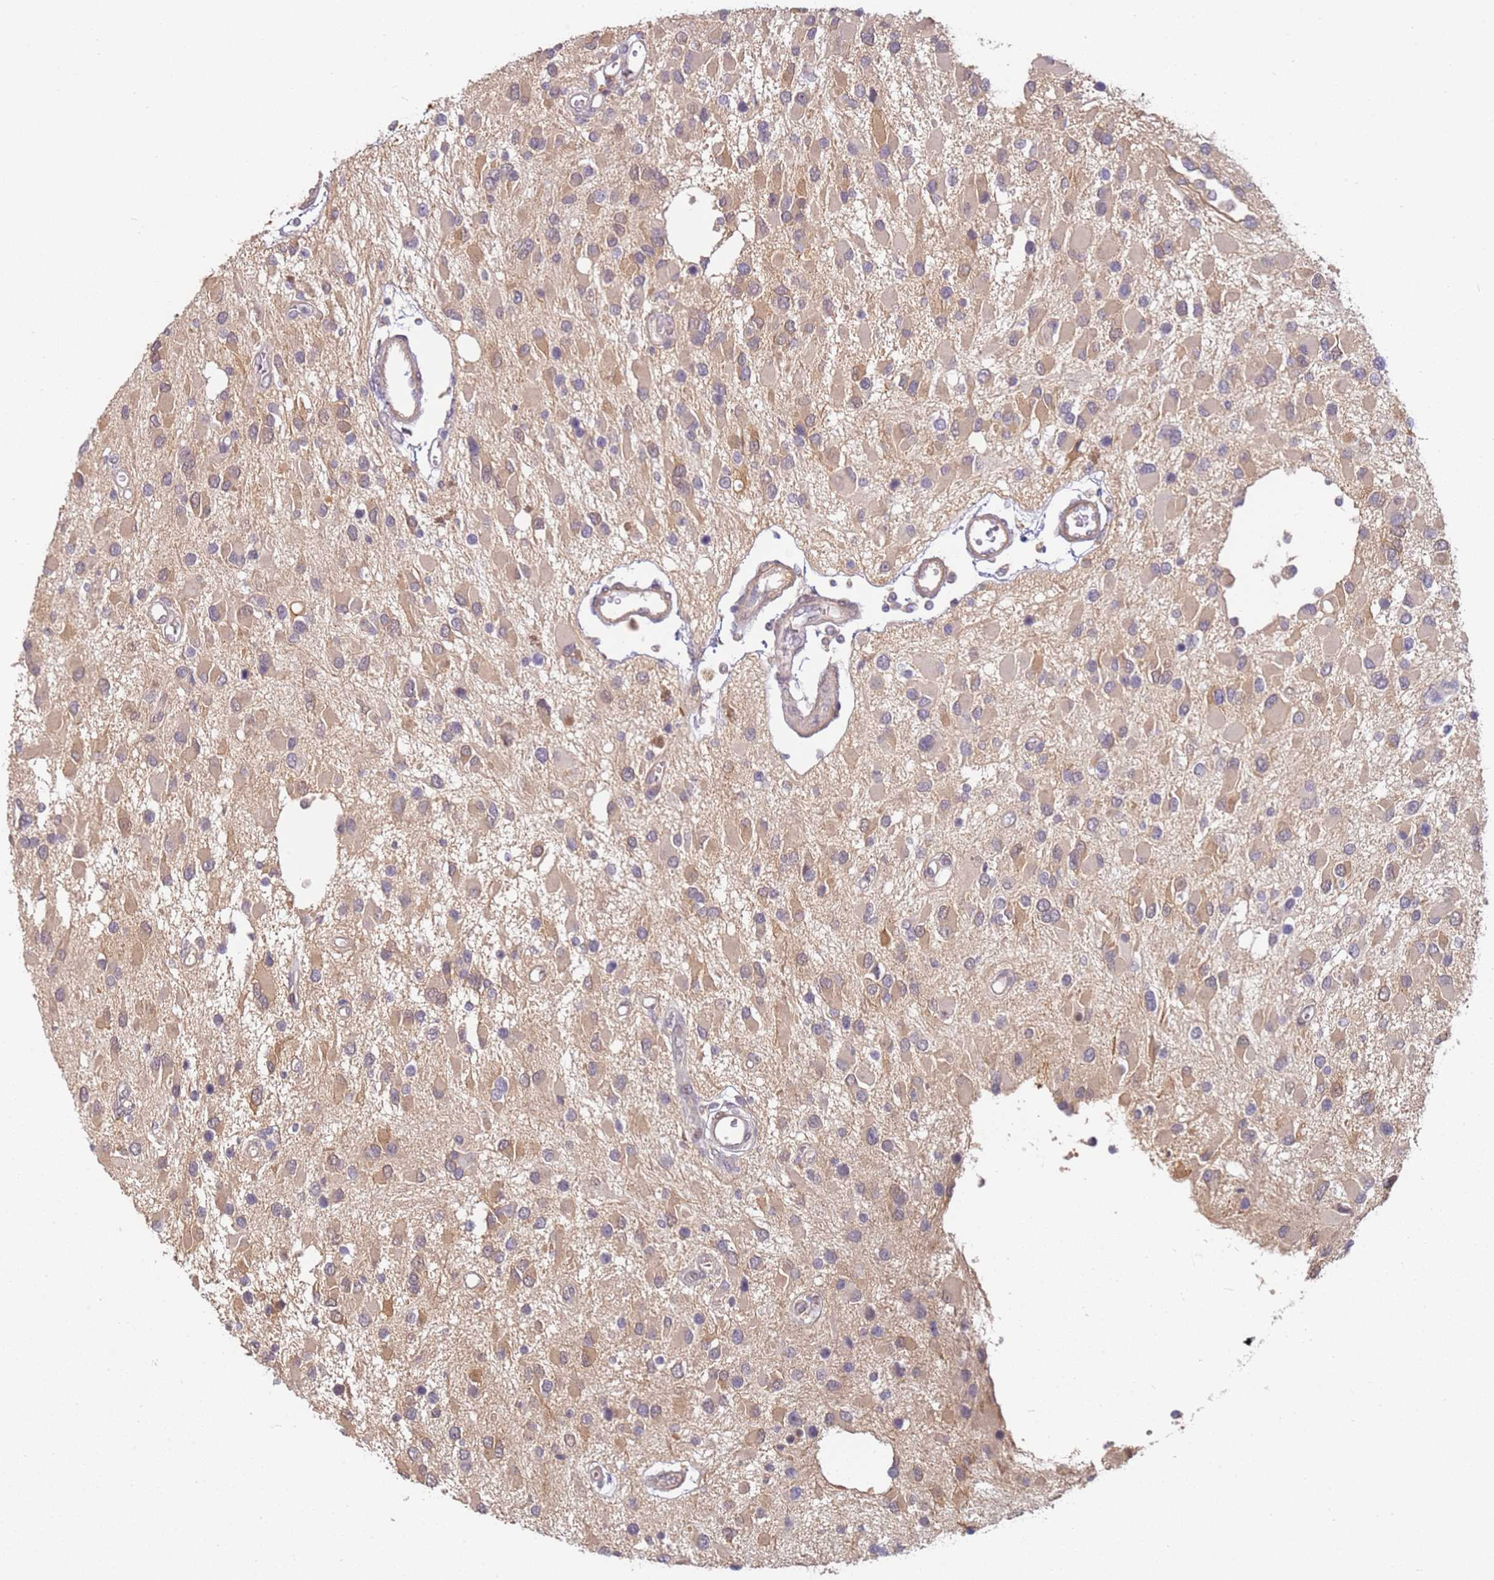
{"staining": {"intensity": "weak", "quantity": ">75%", "location": "cytoplasmic/membranous"}, "tissue": "glioma", "cell_type": "Tumor cells", "image_type": "cancer", "snomed": [{"axis": "morphology", "description": "Glioma, malignant, High grade"}, {"axis": "topography", "description": "Brain"}], "caption": "Immunohistochemical staining of human glioma displays low levels of weak cytoplasmic/membranous protein expression in about >75% of tumor cells. (Stains: DAB in brown, nuclei in blue, Microscopy: brightfield microscopy at high magnification).", "gene": "WDR93", "patient": {"sex": "male", "age": 53}}